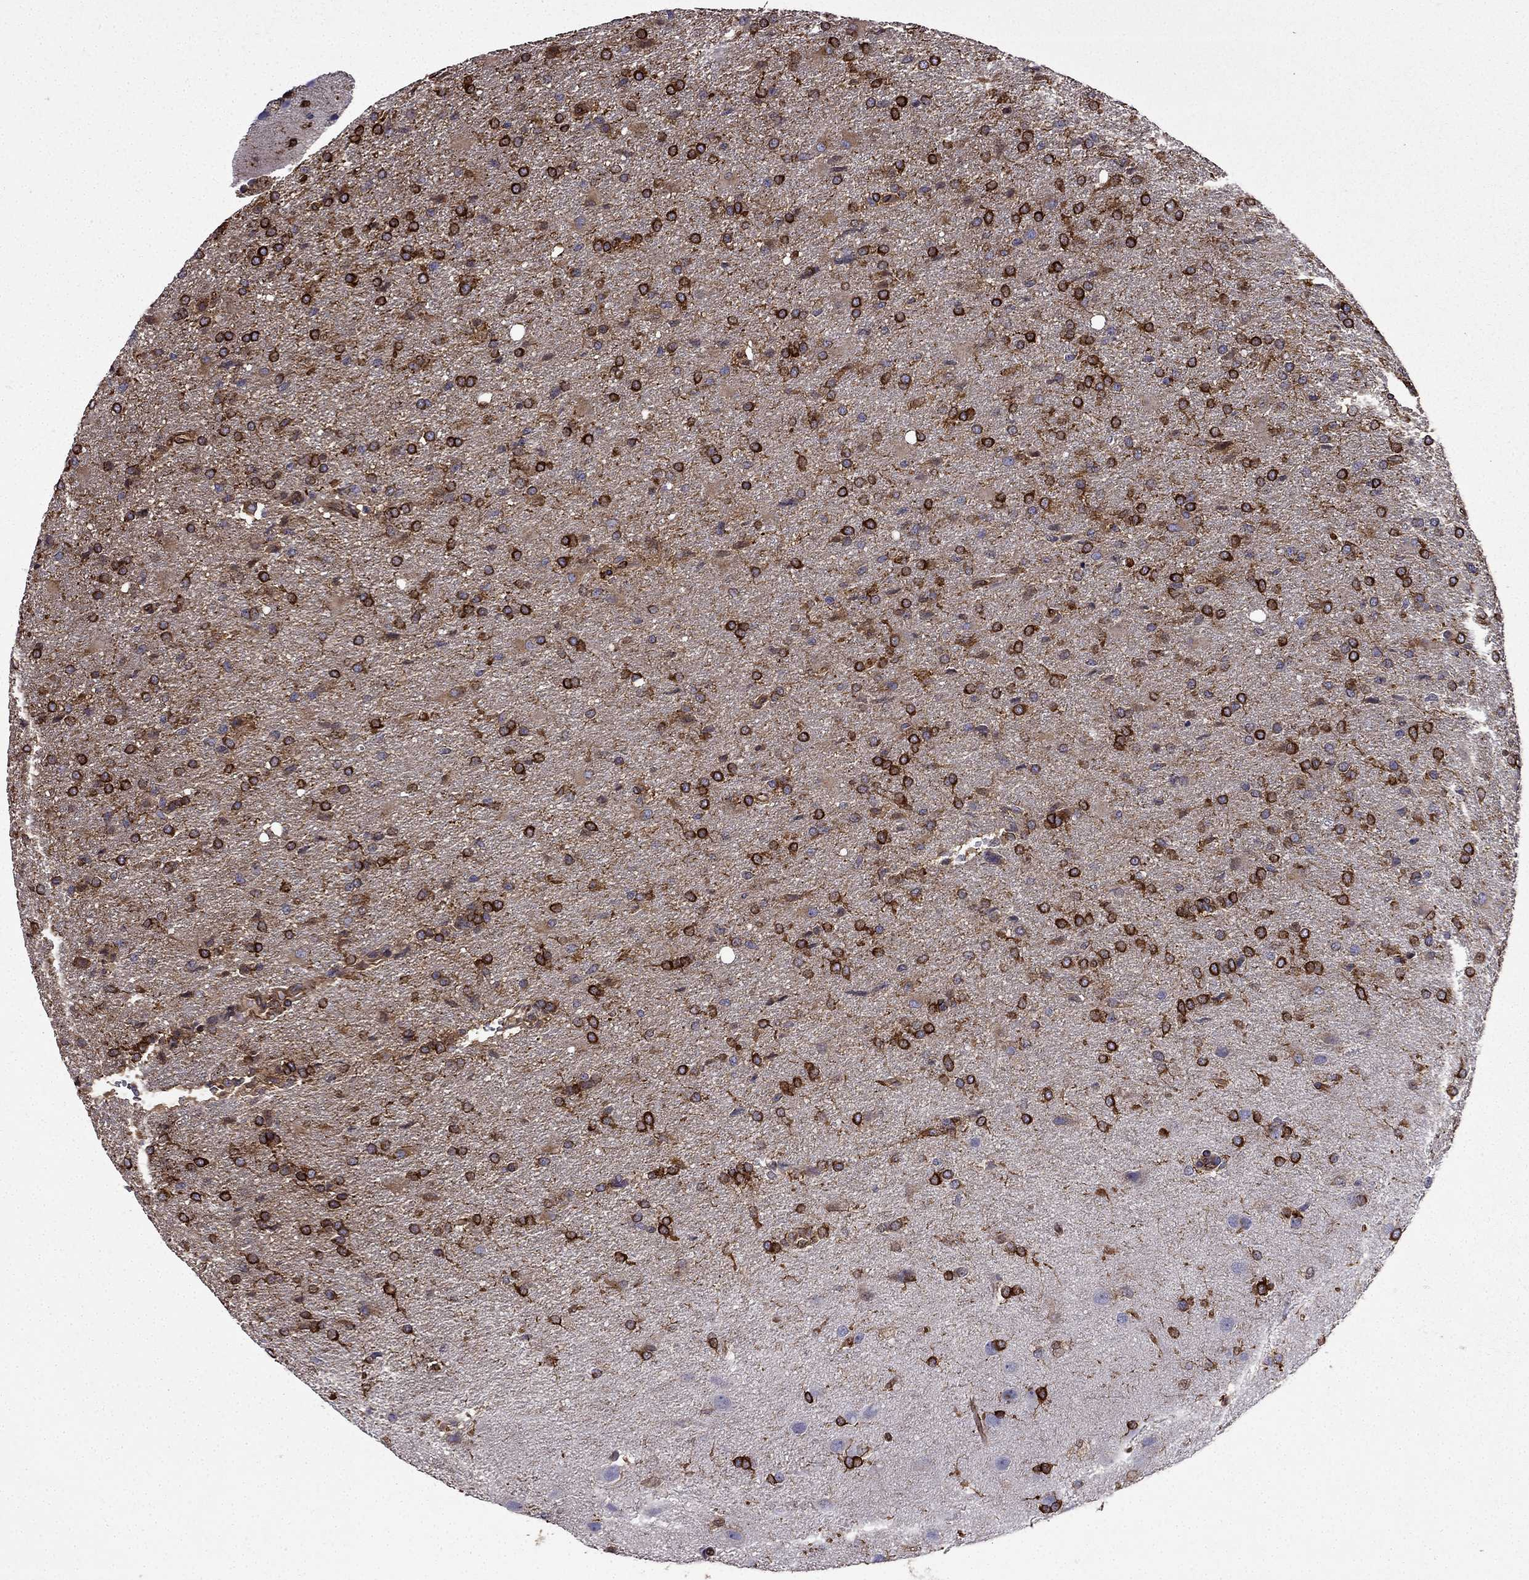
{"staining": {"intensity": "strong", "quantity": ">75%", "location": "cytoplasmic/membranous"}, "tissue": "glioma", "cell_type": "Tumor cells", "image_type": "cancer", "snomed": [{"axis": "morphology", "description": "Glioma, malignant, High grade"}, {"axis": "topography", "description": "Brain"}], "caption": "Protein staining displays strong cytoplasmic/membranous positivity in about >75% of tumor cells in high-grade glioma (malignant). The protein is stained brown, and the nuclei are stained in blue (DAB IHC with brightfield microscopy, high magnification).", "gene": "MAP4", "patient": {"sex": "male", "age": 68}}